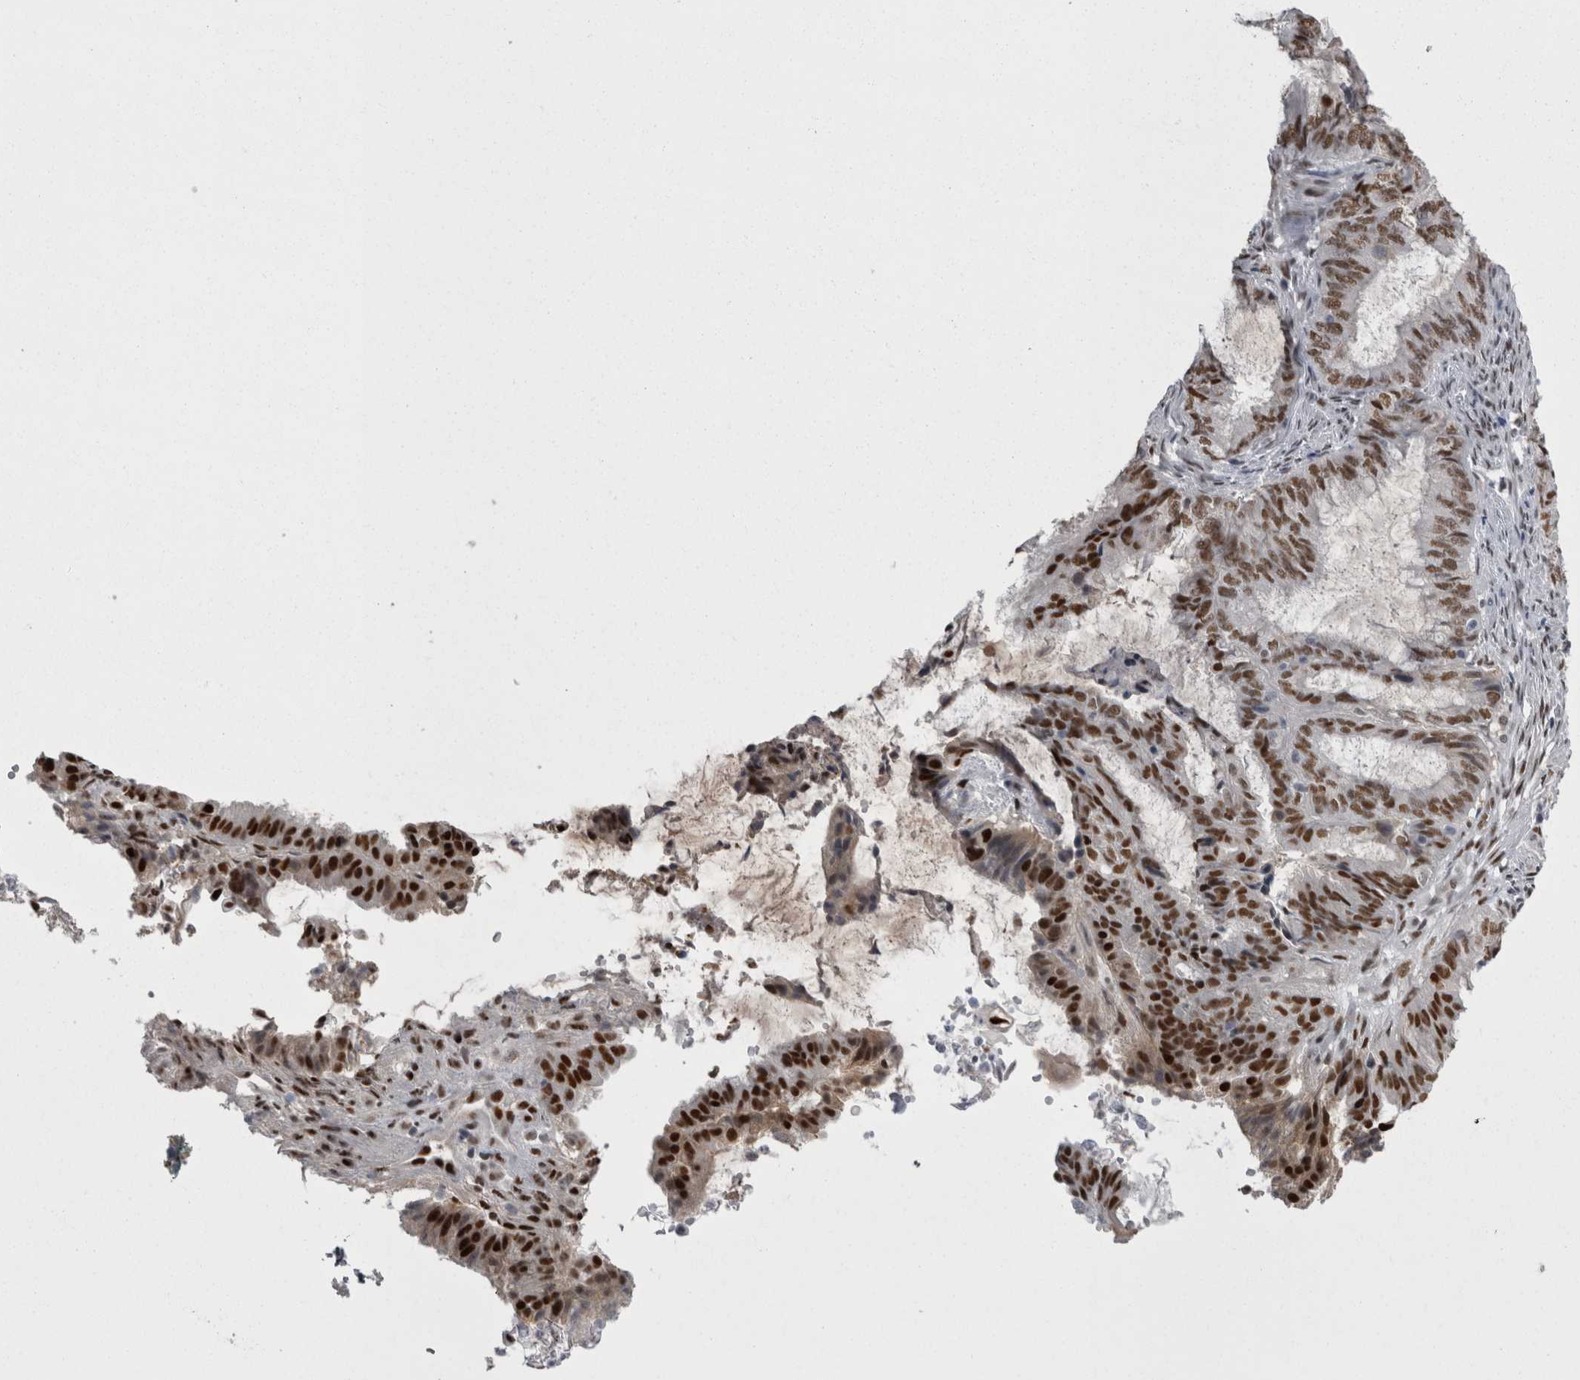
{"staining": {"intensity": "strong", "quantity": ">75%", "location": "nuclear"}, "tissue": "endometrial cancer", "cell_type": "Tumor cells", "image_type": "cancer", "snomed": [{"axis": "morphology", "description": "Adenocarcinoma, NOS"}, {"axis": "topography", "description": "Endometrium"}], "caption": "DAB immunohistochemical staining of endometrial cancer exhibits strong nuclear protein positivity in about >75% of tumor cells. The protein of interest is shown in brown color, while the nuclei are stained blue.", "gene": "C1orf54", "patient": {"sex": "female", "age": 49}}